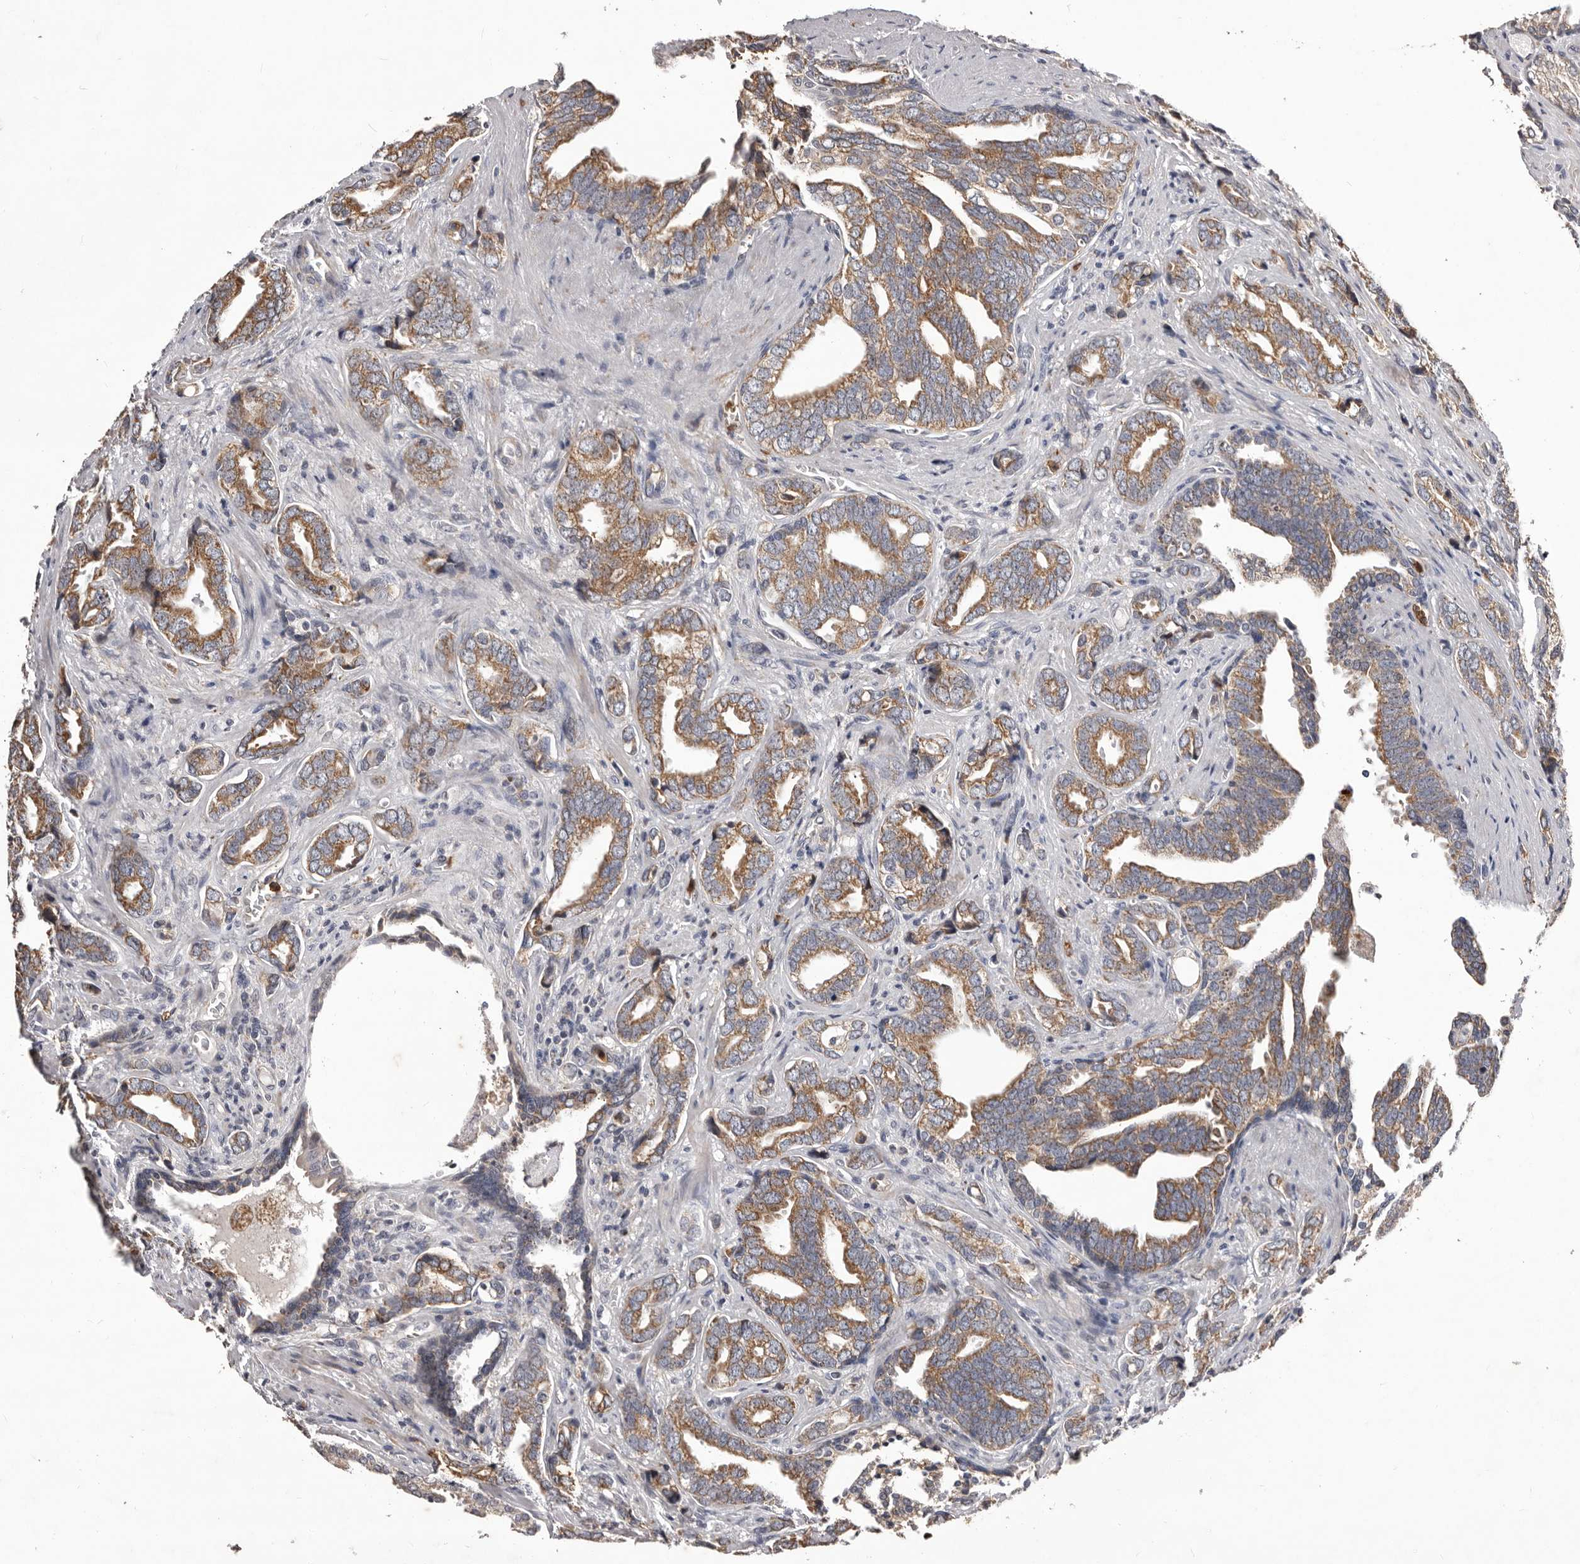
{"staining": {"intensity": "moderate", "quantity": ">75%", "location": "cytoplasmic/membranous"}, "tissue": "prostate cancer", "cell_type": "Tumor cells", "image_type": "cancer", "snomed": [{"axis": "morphology", "description": "Adenocarcinoma, Medium grade"}, {"axis": "topography", "description": "Prostate"}], "caption": "Protein expression analysis of human medium-grade adenocarcinoma (prostate) reveals moderate cytoplasmic/membranous expression in approximately >75% of tumor cells. (DAB (3,3'-diaminobenzidine) IHC with brightfield microscopy, high magnification).", "gene": "CXCL14", "patient": {"sex": "male", "age": 67}}